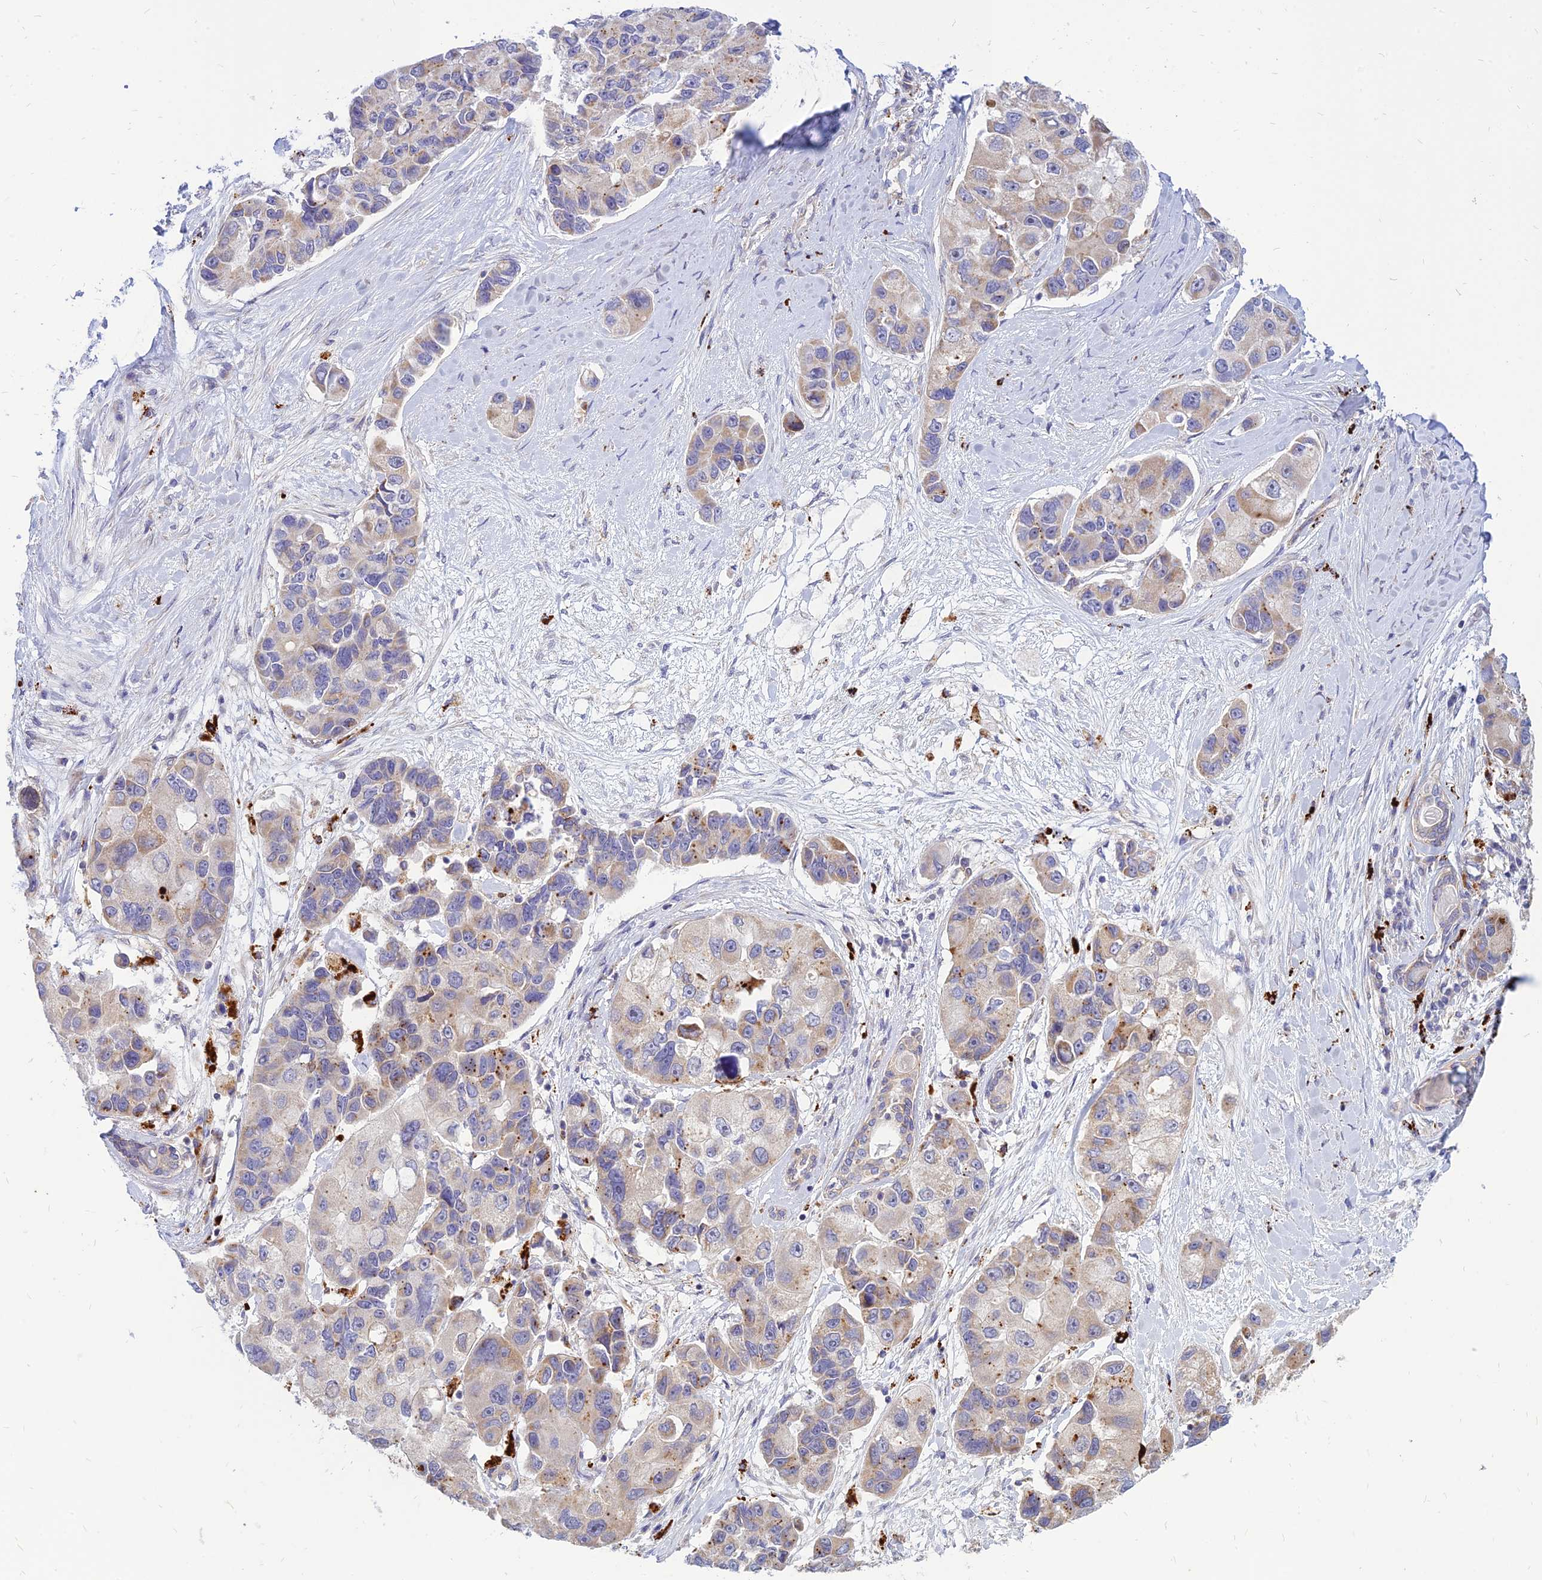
{"staining": {"intensity": "moderate", "quantity": "<25%", "location": "cytoplasmic/membranous"}, "tissue": "lung cancer", "cell_type": "Tumor cells", "image_type": "cancer", "snomed": [{"axis": "morphology", "description": "Adenocarcinoma, NOS"}, {"axis": "topography", "description": "Lung"}], "caption": "Lung cancer (adenocarcinoma) was stained to show a protein in brown. There is low levels of moderate cytoplasmic/membranous staining in about <25% of tumor cells.", "gene": "PHKA2", "patient": {"sex": "female", "age": 54}}